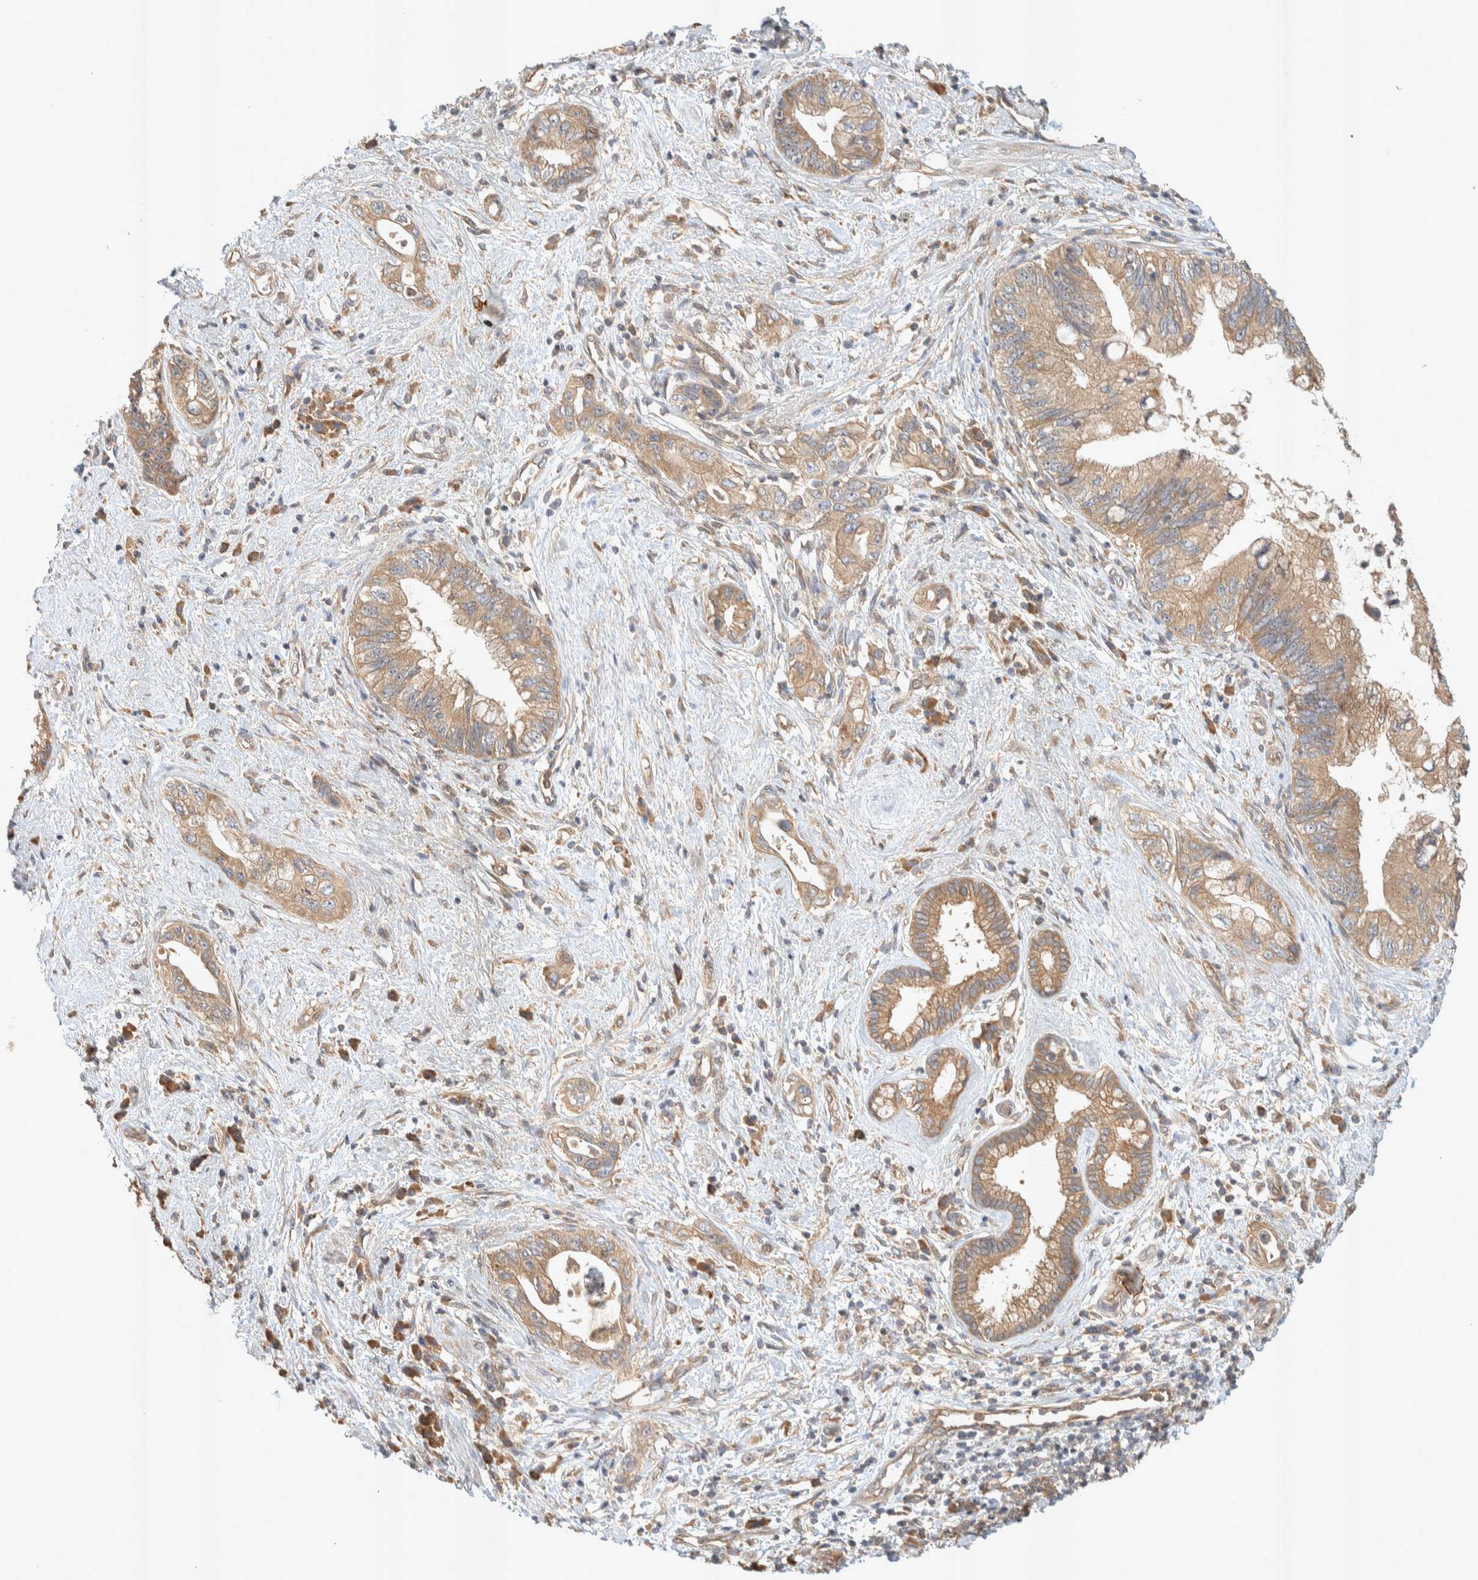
{"staining": {"intensity": "moderate", "quantity": ">75%", "location": "cytoplasmic/membranous"}, "tissue": "pancreatic cancer", "cell_type": "Tumor cells", "image_type": "cancer", "snomed": [{"axis": "morphology", "description": "Adenocarcinoma, NOS"}, {"axis": "topography", "description": "Pancreas"}], "caption": "This image shows pancreatic cancer stained with immunohistochemistry to label a protein in brown. The cytoplasmic/membranous of tumor cells show moderate positivity for the protein. Nuclei are counter-stained blue.", "gene": "PXK", "patient": {"sex": "female", "age": 73}}